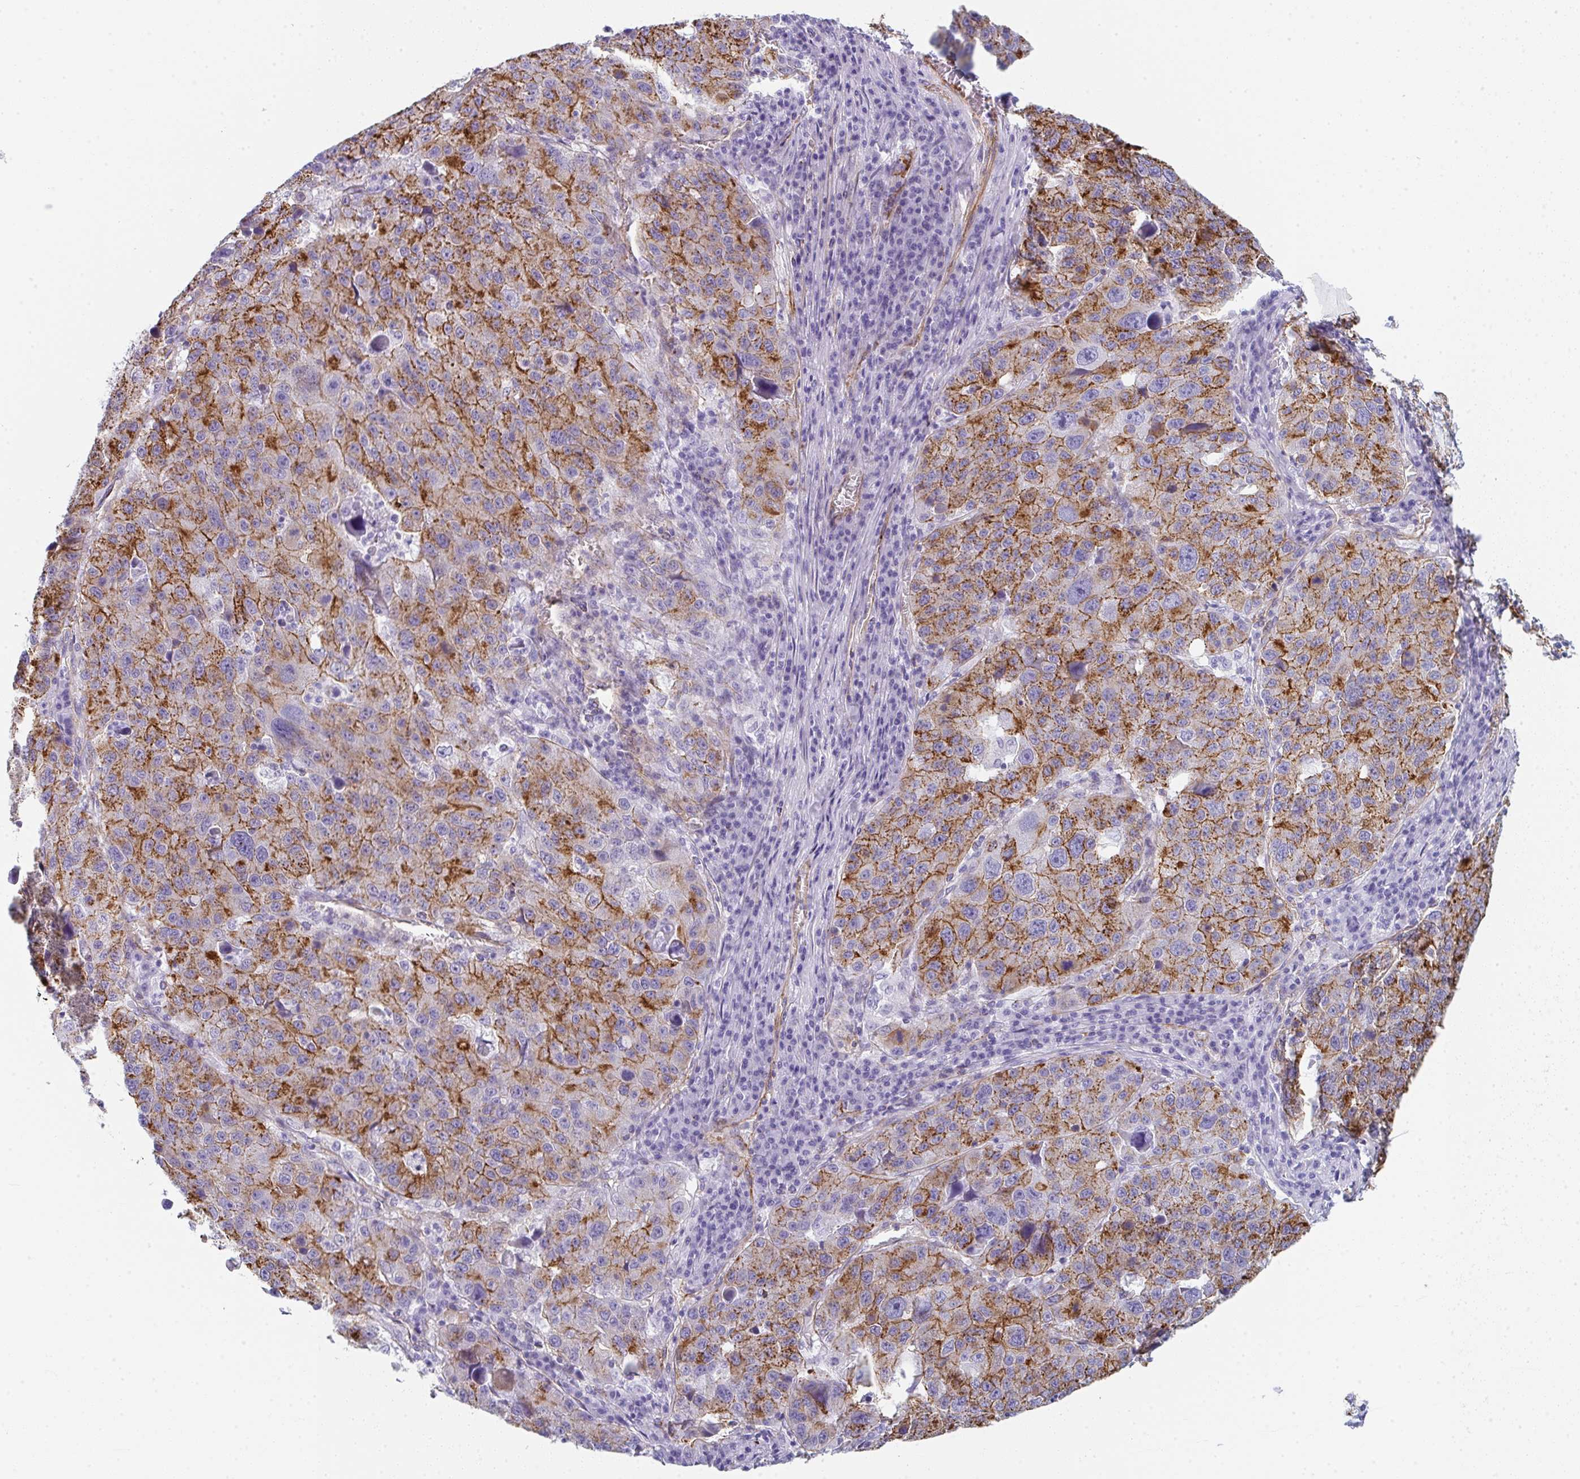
{"staining": {"intensity": "moderate", "quantity": ">75%", "location": "cytoplasmic/membranous"}, "tissue": "stomach cancer", "cell_type": "Tumor cells", "image_type": "cancer", "snomed": [{"axis": "morphology", "description": "Adenocarcinoma, NOS"}, {"axis": "topography", "description": "Stomach"}], "caption": "Moderate cytoplasmic/membranous staining is identified in approximately >75% of tumor cells in stomach cancer (adenocarcinoma). (DAB = brown stain, brightfield microscopy at high magnification).", "gene": "DBN1", "patient": {"sex": "male", "age": 71}}